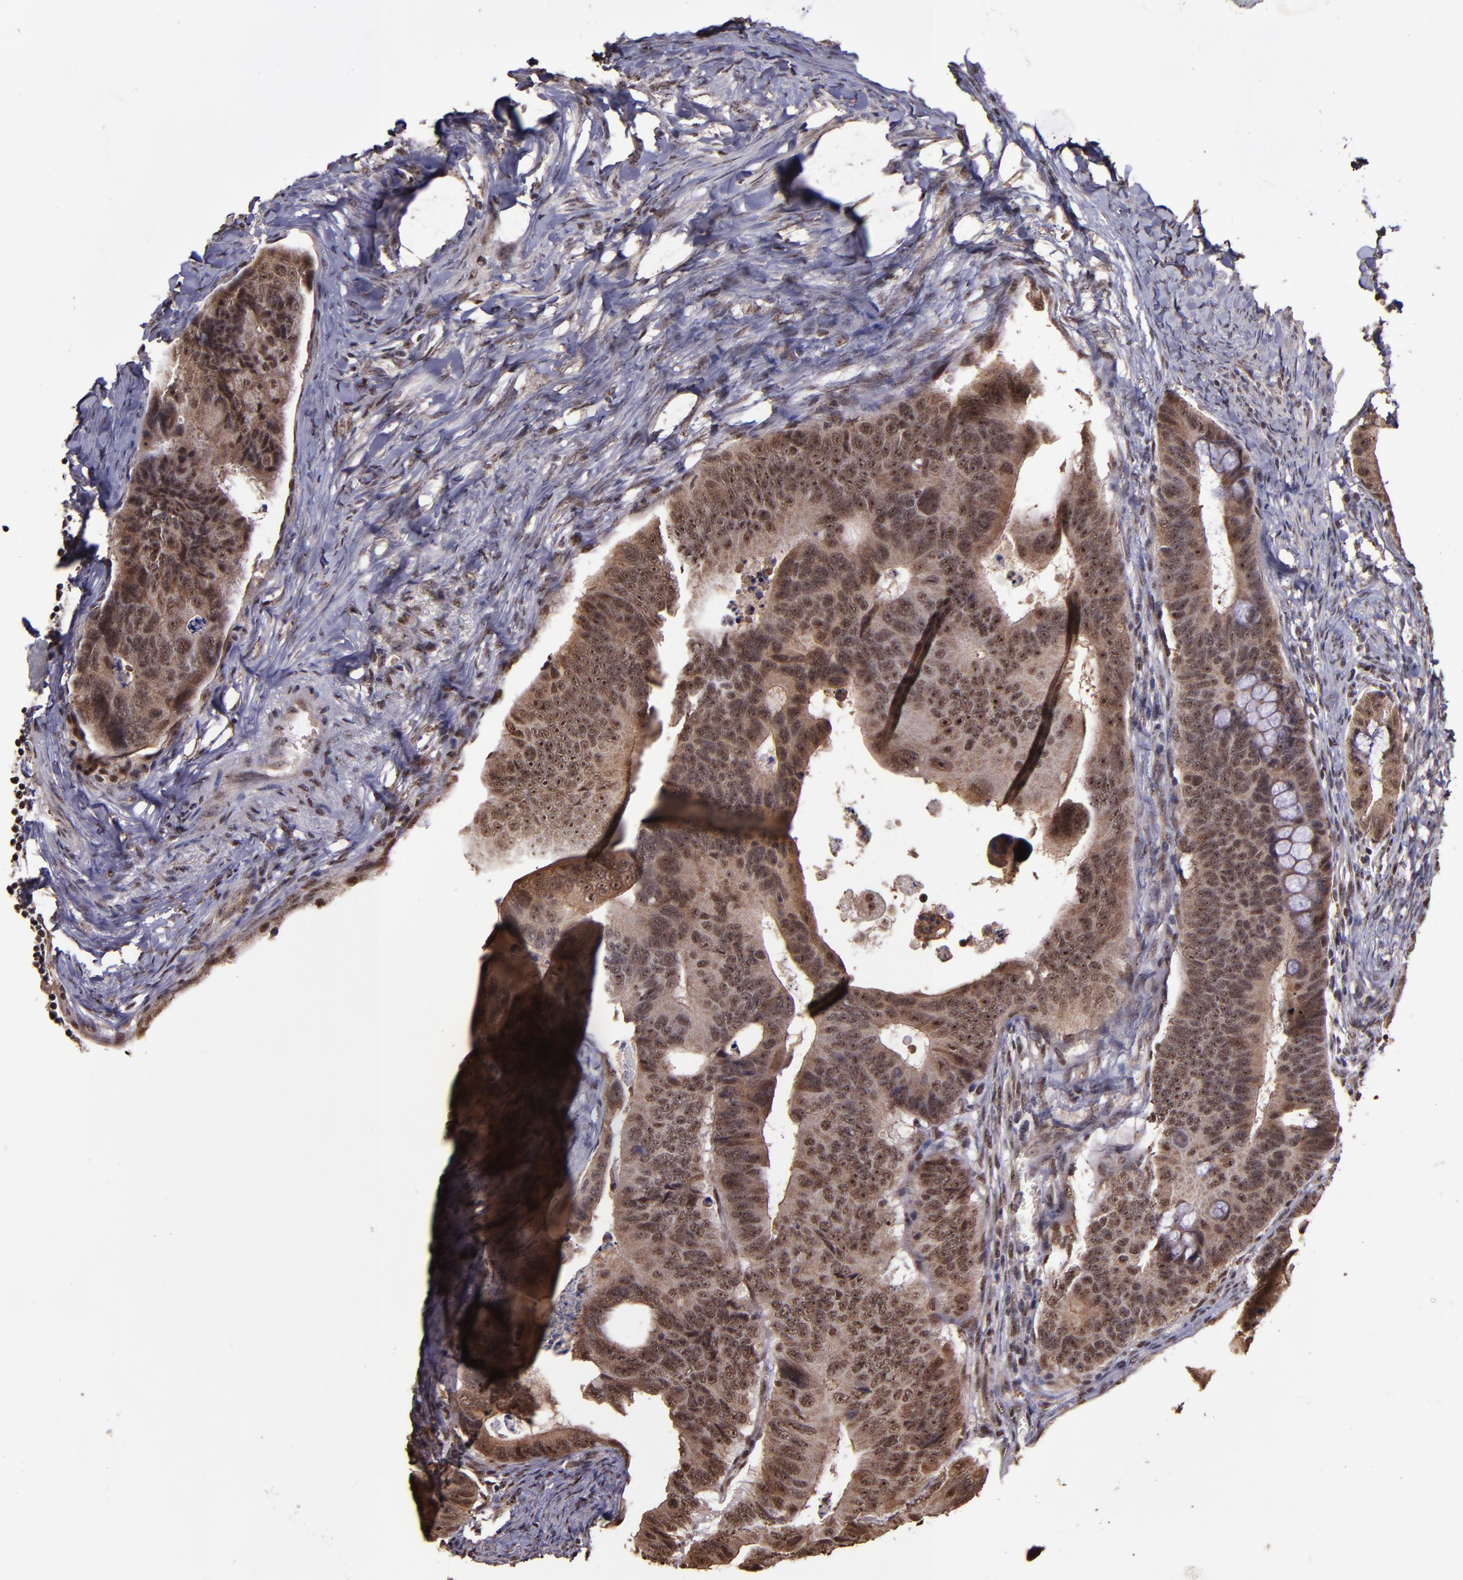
{"staining": {"intensity": "moderate", "quantity": ">75%", "location": "cytoplasmic/membranous,nuclear"}, "tissue": "colorectal cancer", "cell_type": "Tumor cells", "image_type": "cancer", "snomed": [{"axis": "morphology", "description": "Adenocarcinoma, NOS"}, {"axis": "topography", "description": "Colon"}], "caption": "The photomicrograph reveals immunohistochemical staining of colorectal adenocarcinoma. There is moderate cytoplasmic/membranous and nuclear staining is identified in about >75% of tumor cells.", "gene": "CECR2", "patient": {"sex": "female", "age": 55}}